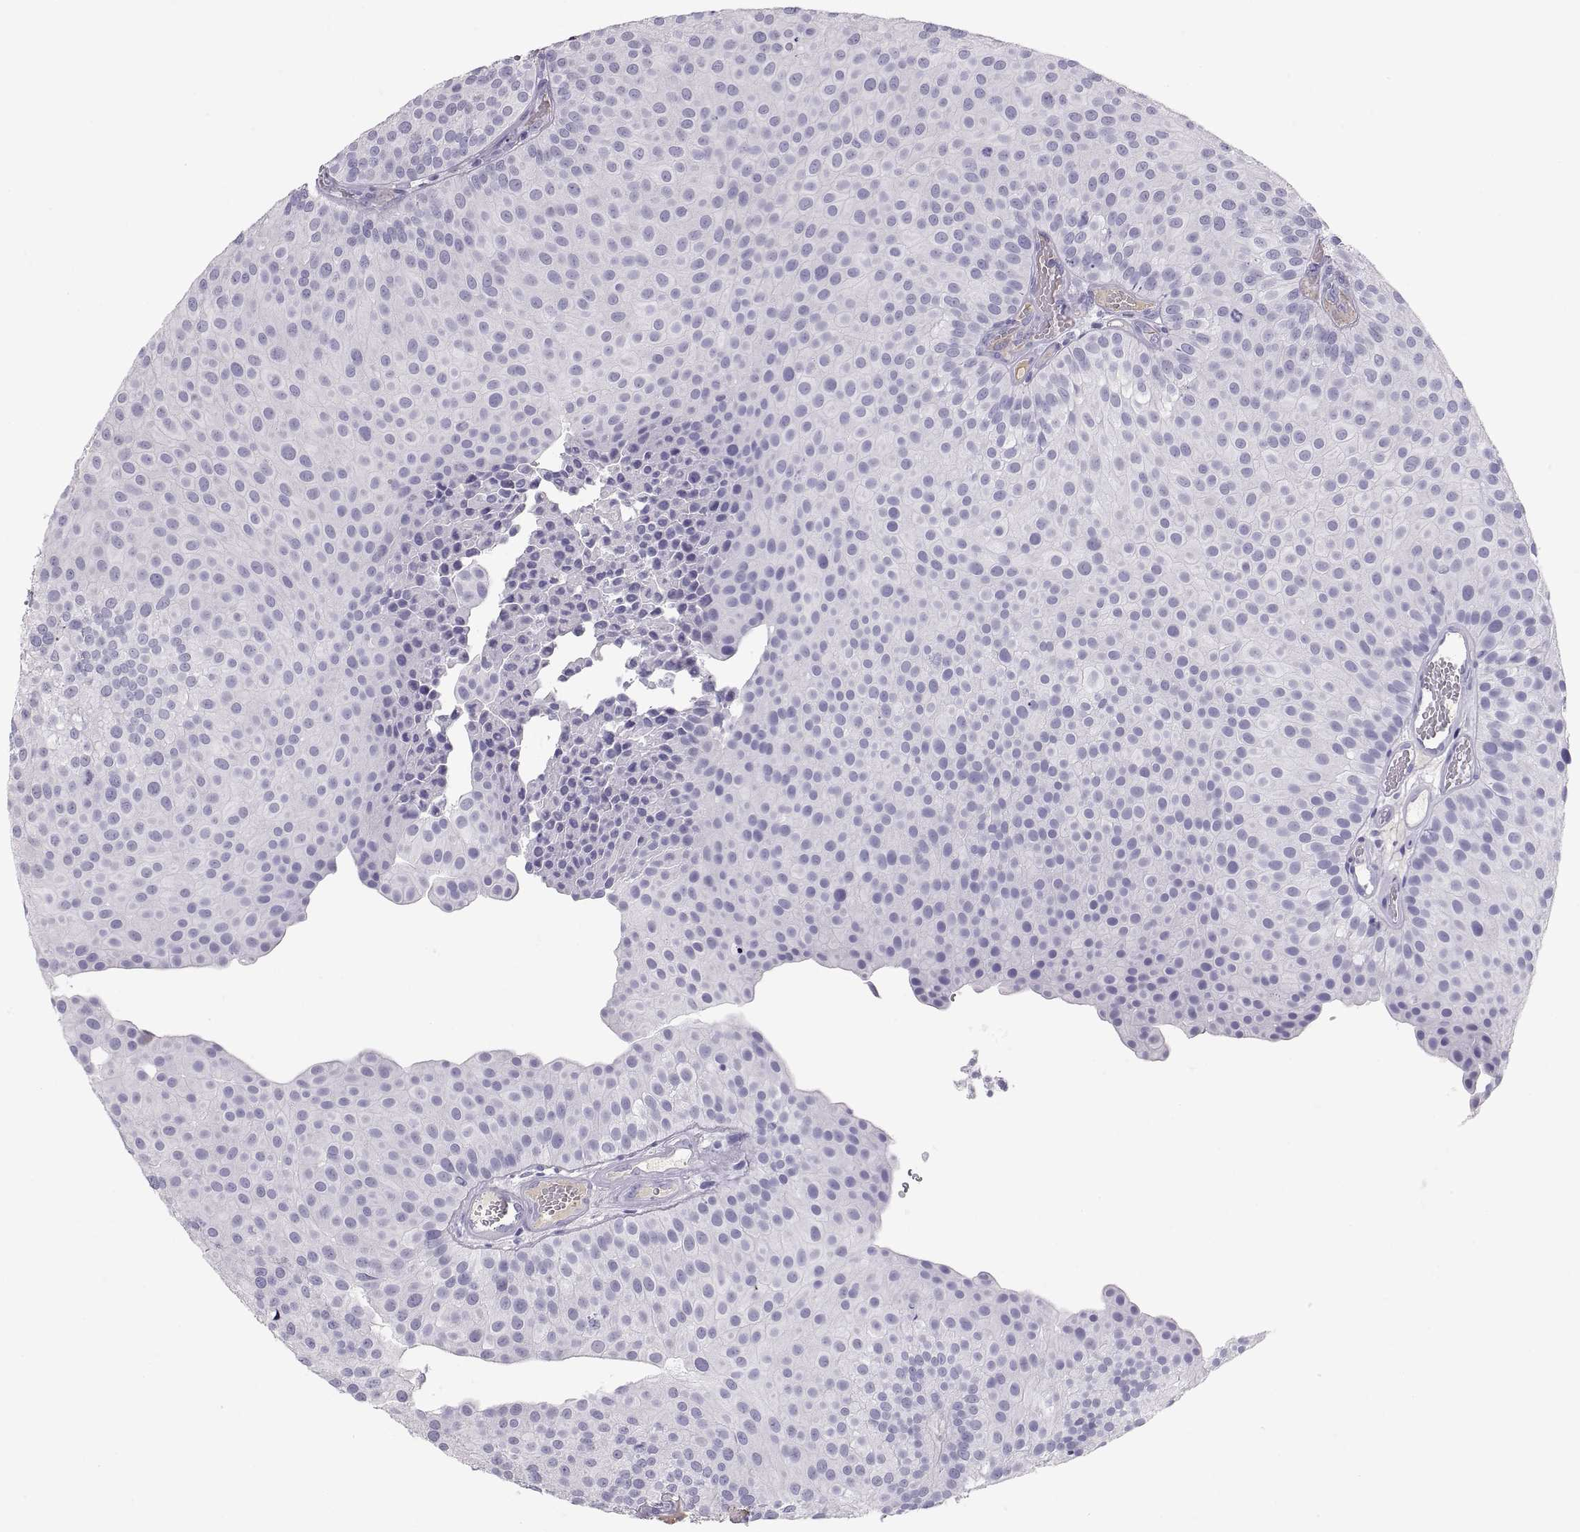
{"staining": {"intensity": "negative", "quantity": "none", "location": "none"}, "tissue": "urothelial cancer", "cell_type": "Tumor cells", "image_type": "cancer", "snomed": [{"axis": "morphology", "description": "Urothelial carcinoma, Low grade"}, {"axis": "topography", "description": "Urinary bladder"}], "caption": "An image of human urothelial cancer is negative for staining in tumor cells.", "gene": "MAGEB2", "patient": {"sex": "female", "age": 87}}